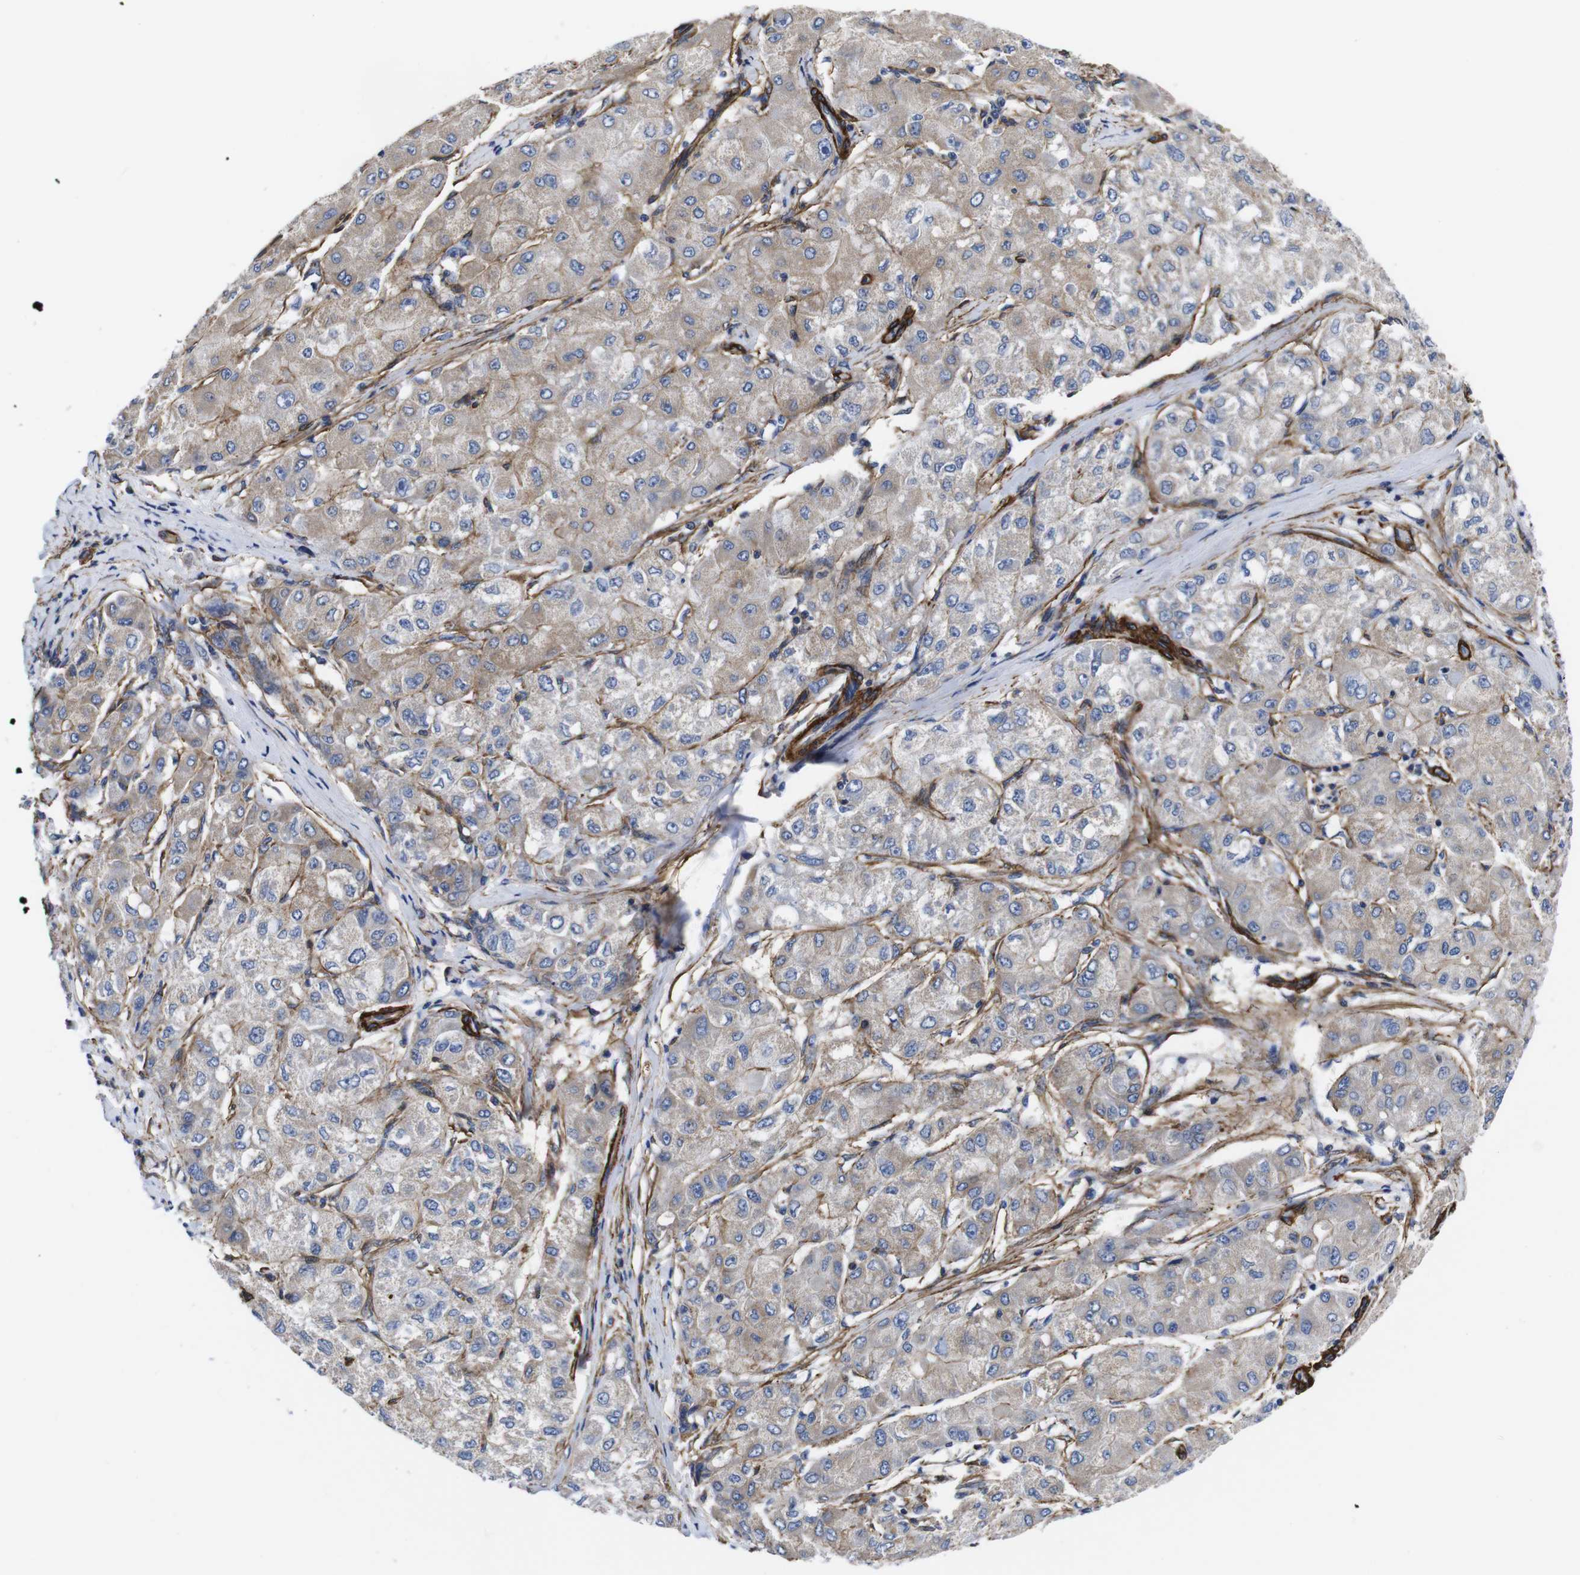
{"staining": {"intensity": "weak", "quantity": "25%-75%", "location": "cytoplasmic/membranous"}, "tissue": "liver cancer", "cell_type": "Tumor cells", "image_type": "cancer", "snomed": [{"axis": "morphology", "description": "Carcinoma, Hepatocellular, NOS"}, {"axis": "topography", "description": "Liver"}], "caption": "The image exhibits a brown stain indicating the presence of a protein in the cytoplasmic/membranous of tumor cells in liver cancer.", "gene": "WNT10A", "patient": {"sex": "male", "age": 80}}